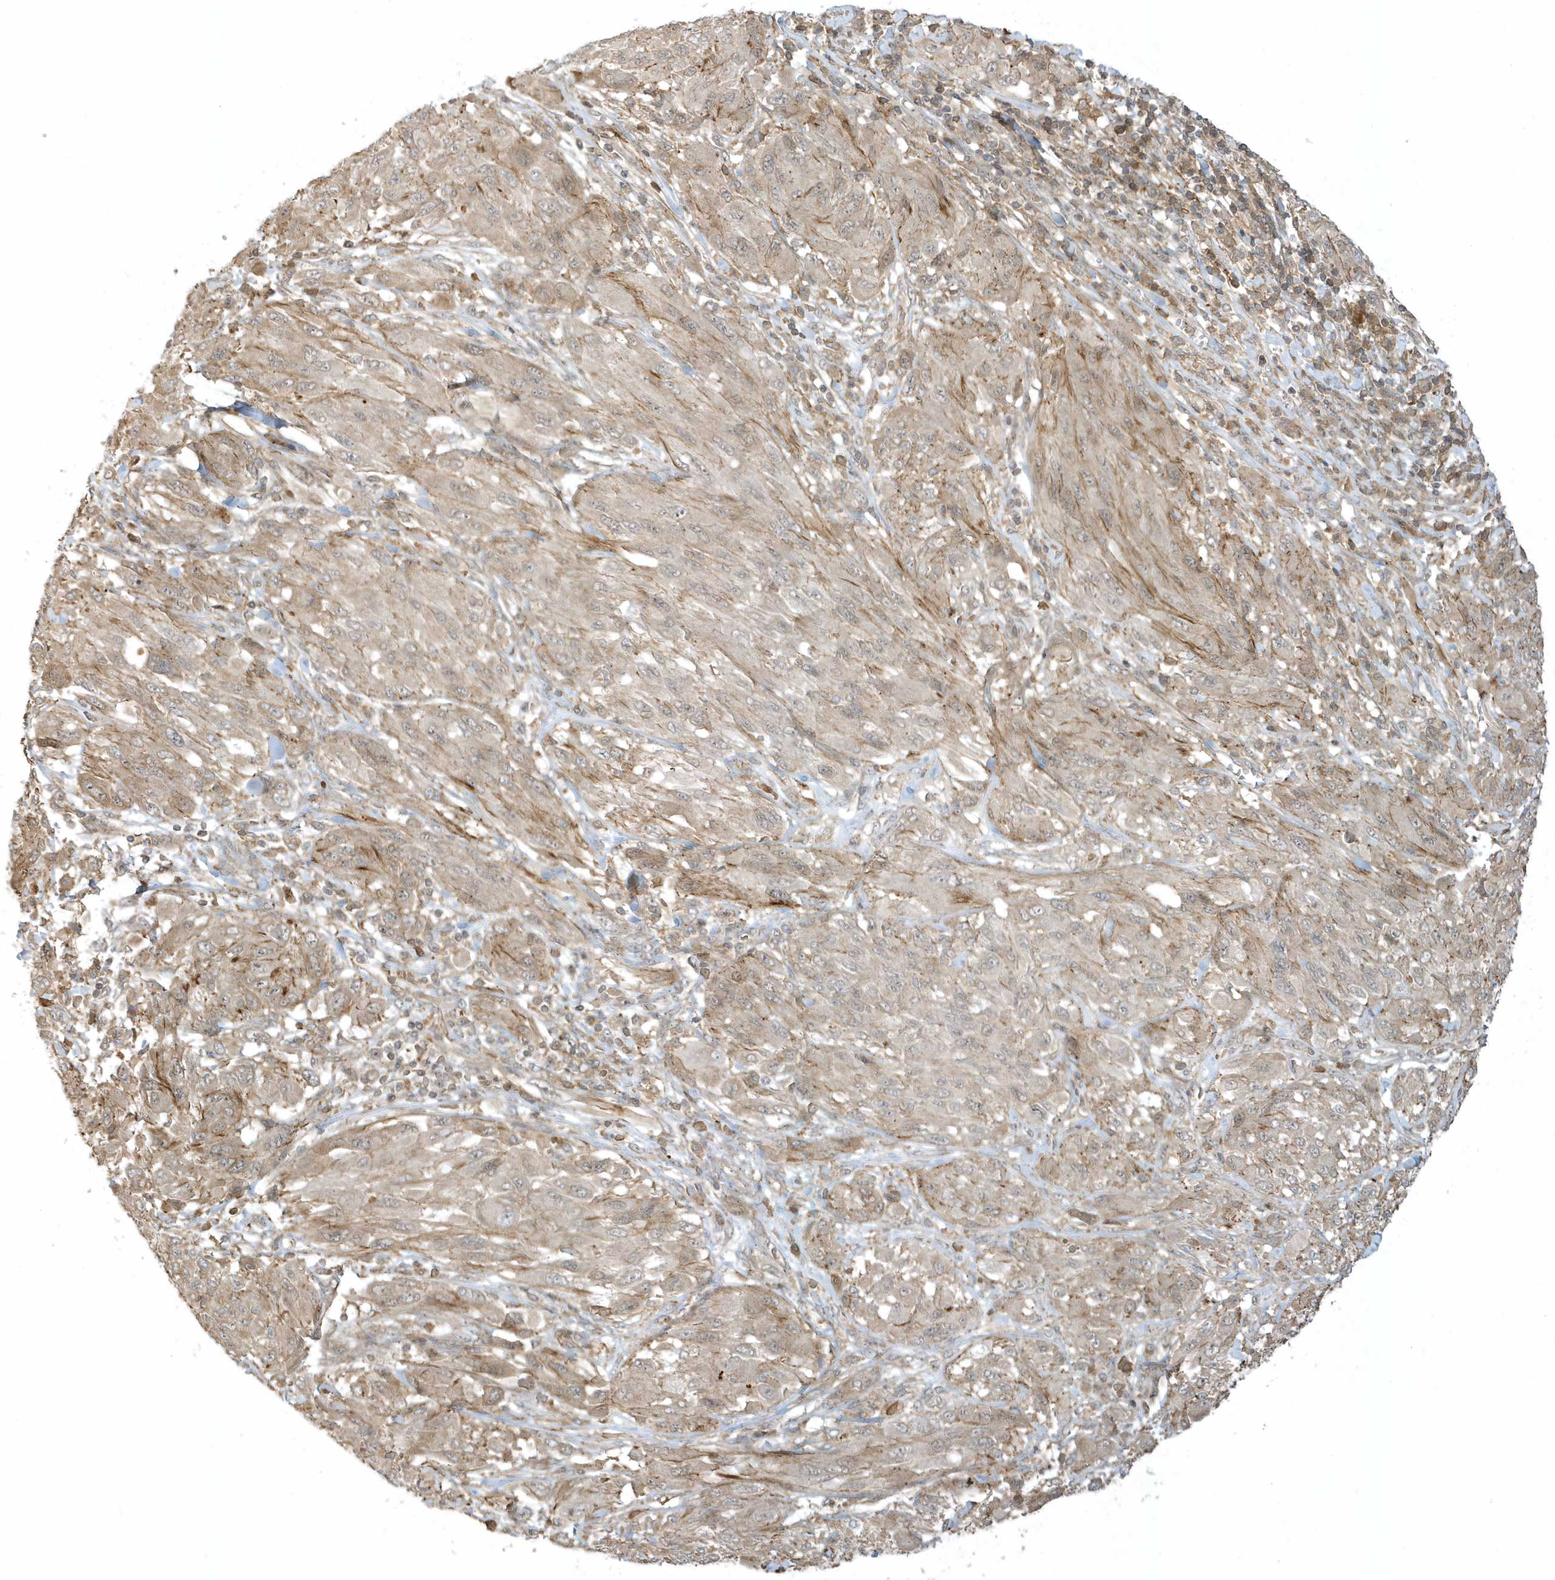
{"staining": {"intensity": "weak", "quantity": "25%-75%", "location": "cytoplasmic/membranous"}, "tissue": "melanoma", "cell_type": "Tumor cells", "image_type": "cancer", "snomed": [{"axis": "morphology", "description": "Malignant melanoma, NOS"}, {"axis": "topography", "description": "Skin"}], "caption": "Protein expression analysis of melanoma exhibits weak cytoplasmic/membranous expression in approximately 25%-75% of tumor cells.", "gene": "ZBTB8A", "patient": {"sex": "female", "age": 91}}